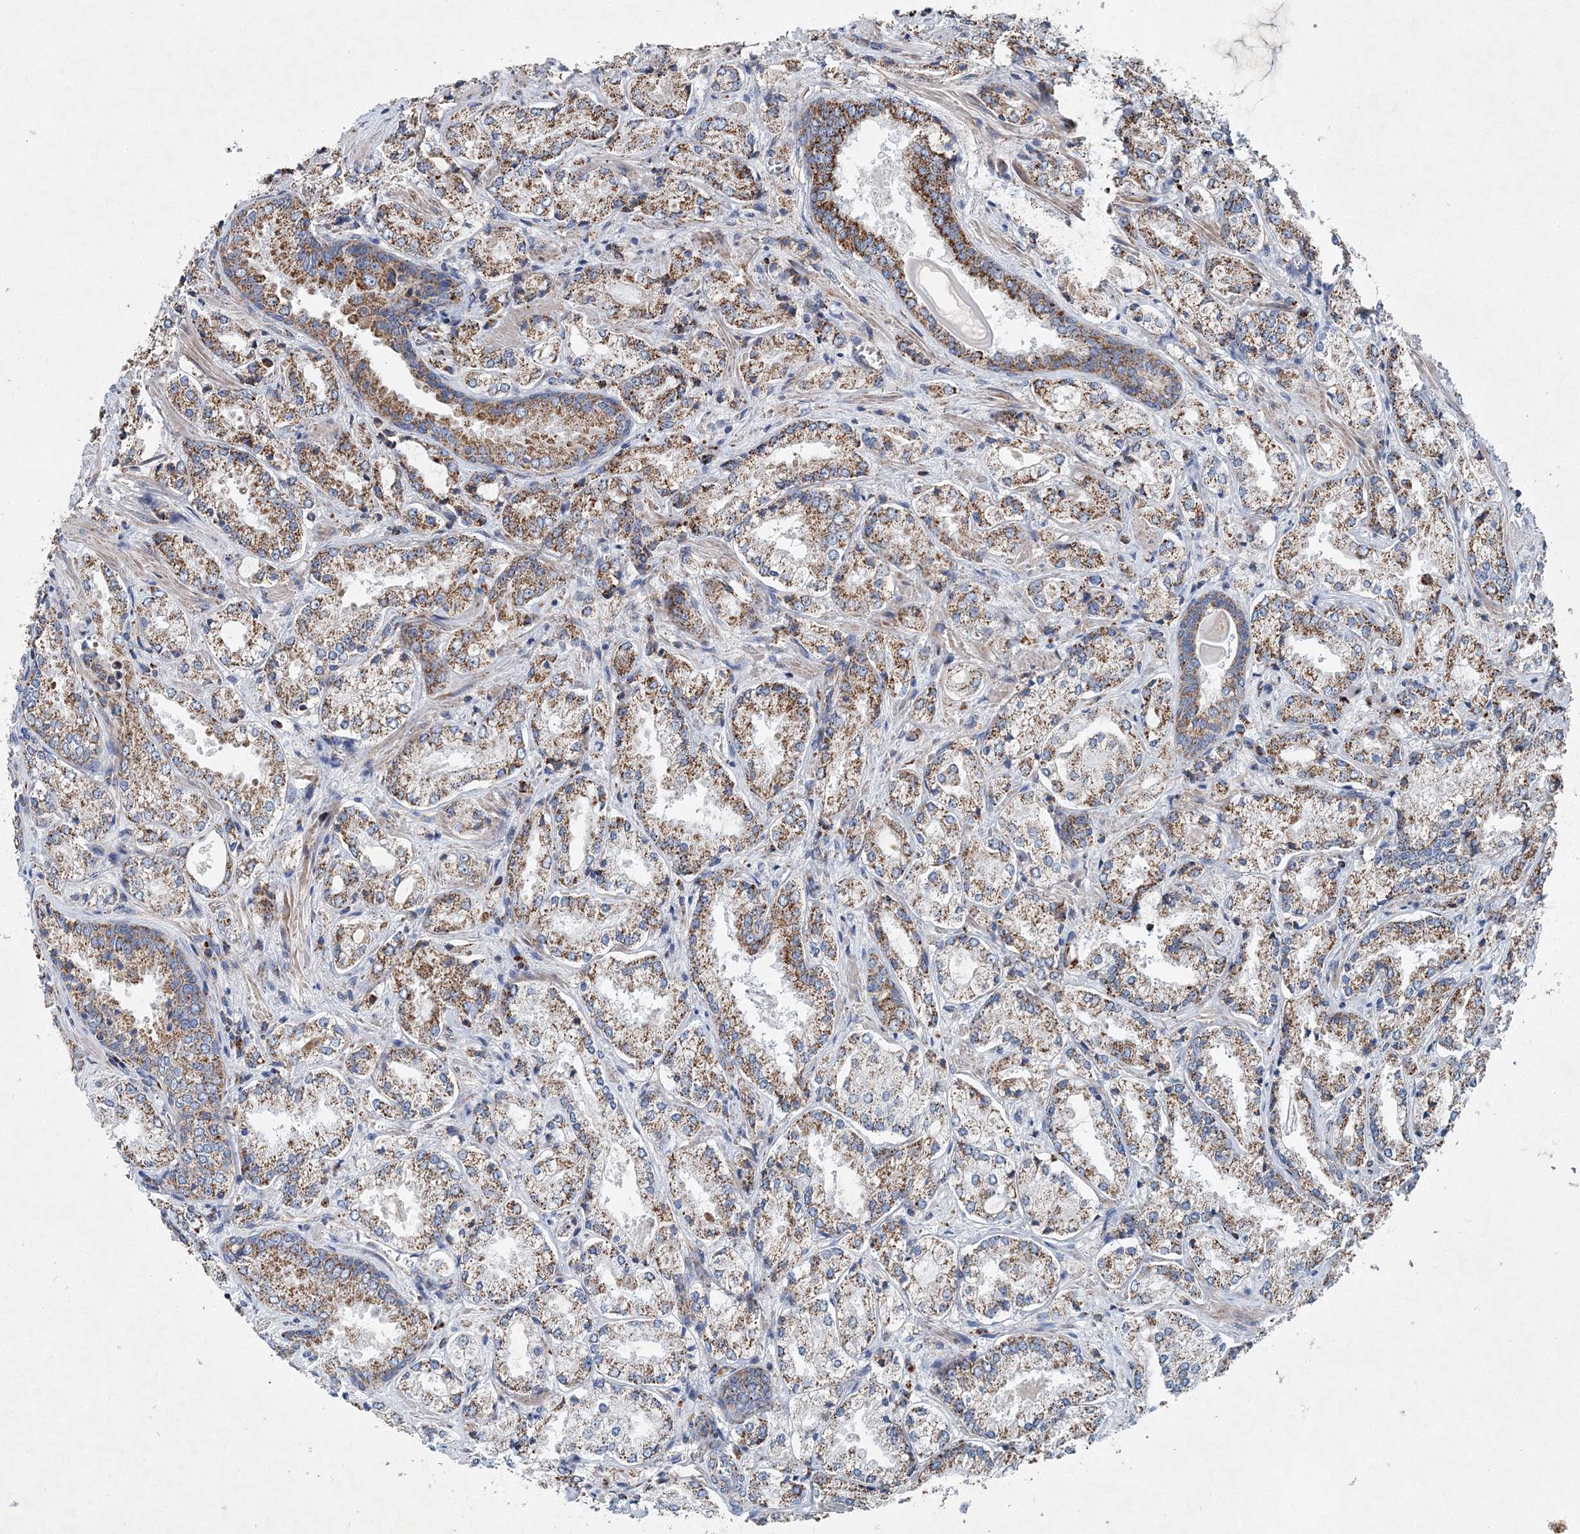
{"staining": {"intensity": "moderate", "quantity": ">75%", "location": "cytoplasmic/membranous"}, "tissue": "prostate cancer", "cell_type": "Tumor cells", "image_type": "cancer", "snomed": [{"axis": "morphology", "description": "Adenocarcinoma, Low grade"}, {"axis": "topography", "description": "Prostate"}], "caption": "Prostate adenocarcinoma (low-grade) stained with DAB (3,3'-diaminobenzidine) IHC reveals medium levels of moderate cytoplasmic/membranous staining in approximately >75% of tumor cells.", "gene": "SPAG16", "patient": {"sex": "male", "age": 74}}